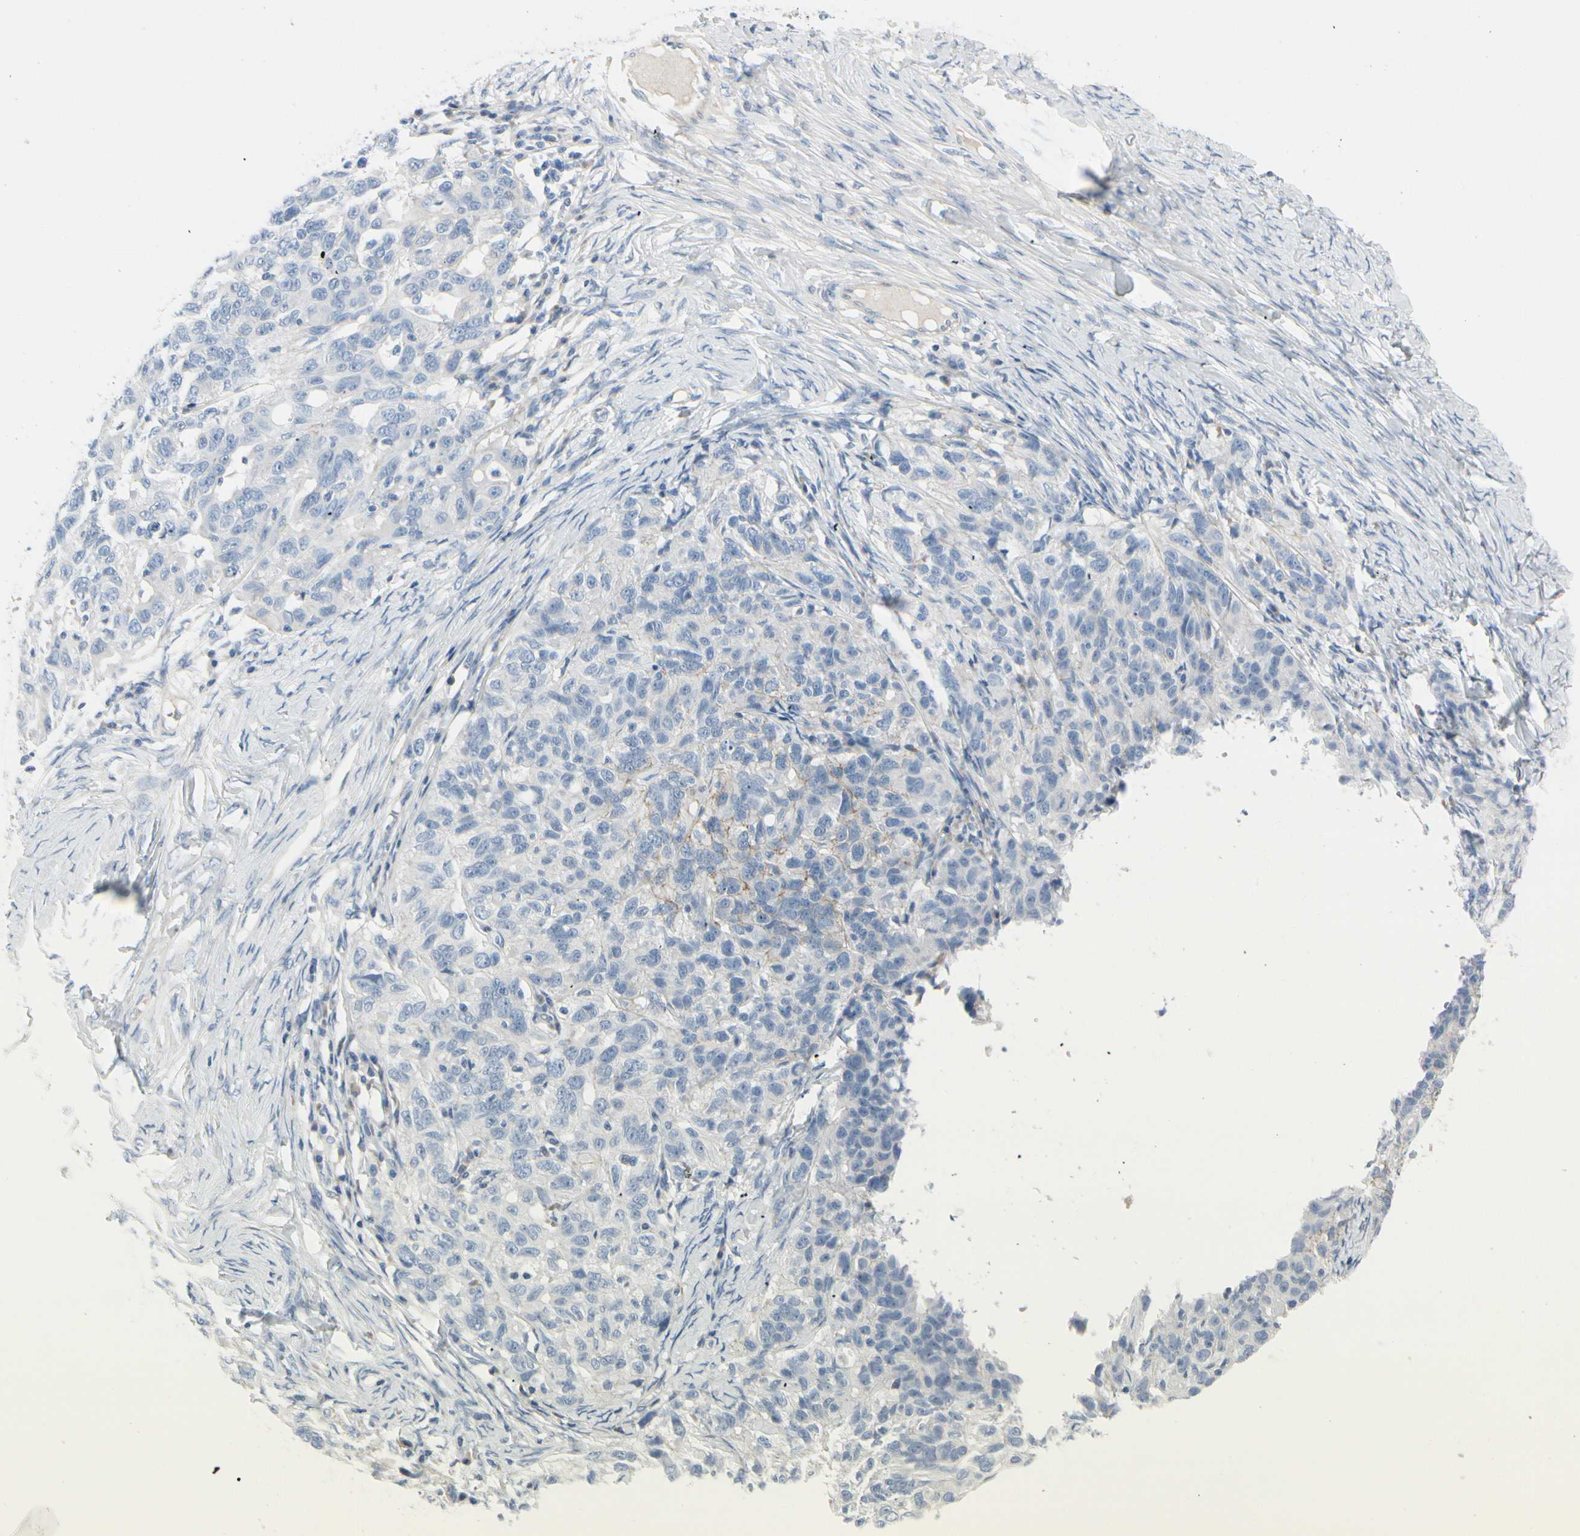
{"staining": {"intensity": "moderate", "quantity": "25%-75%", "location": "cytoplasmic/membranous"}, "tissue": "ovarian cancer", "cell_type": "Tumor cells", "image_type": "cancer", "snomed": [{"axis": "morphology", "description": "Cystadenocarcinoma, serous, NOS"}, {"axis": "topography", "description": "Ovary"}], "caption": "Protein expression analysis of human ovarian serous cystadenocarcinoma reveals moderate cytoplasmic/membranous positivity in about 25%-75% of tumor cells. The protein of interest is stained brown, and the nuclei are stained in blue (DAB (3,3'-diaminobenzidine) IHC with brightfield microscopy, high magnification).", "gene": "CDHR5", "patient": {"sex": "female", "age": 82}}